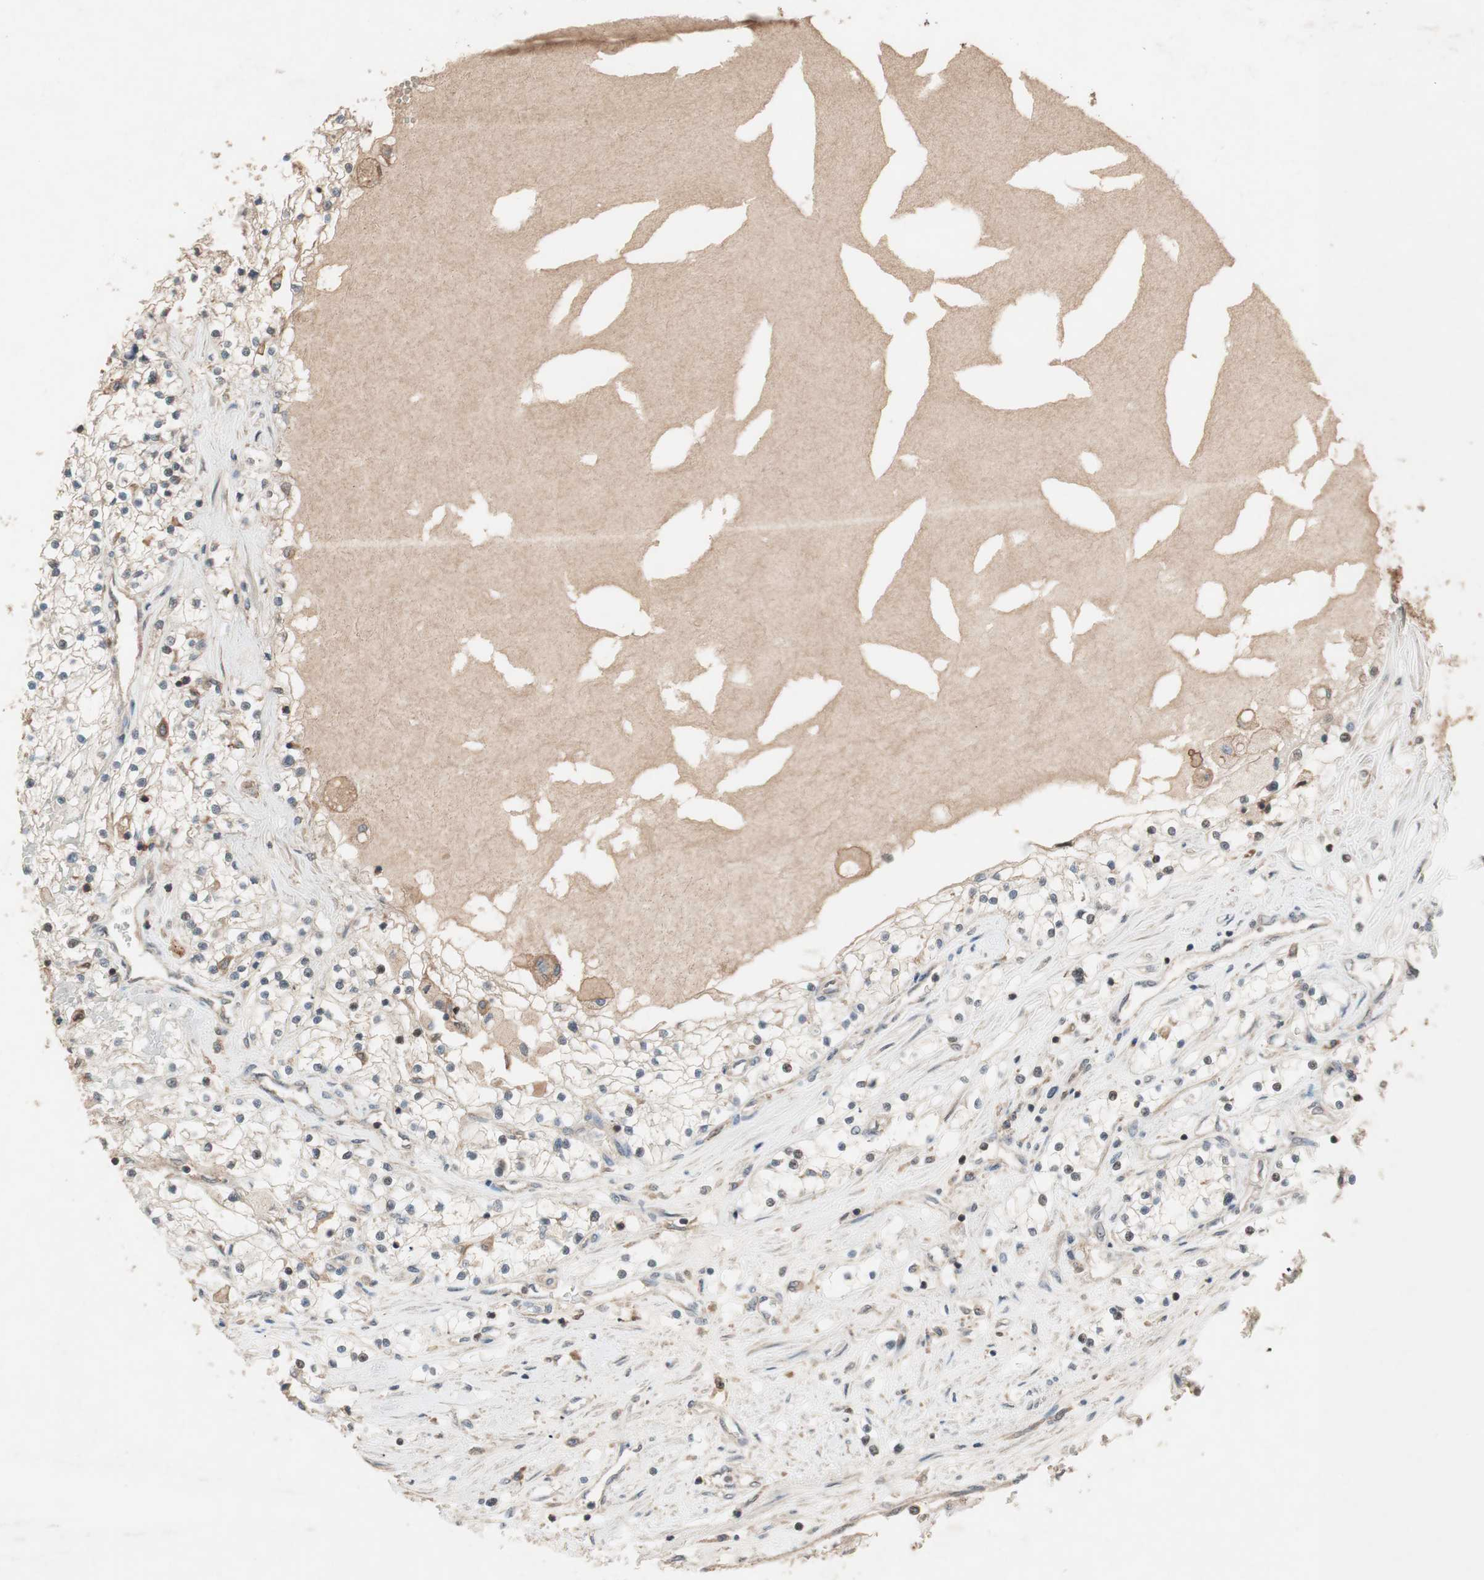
{"staining": {"intensity": "weak", "quantity": "<25%", "location": "cytoplasmic/membranous"}, "tissue": "renal cancer", "cell_type": "Tumor cells", "image_type": "cancer", "snomed": [{"axis": "morphology", "description": "Adenocarcinoma, NOS"}, {"axis": "topography", "description": "Kidney"}], "caption": "Tumor cells show no significant staining in renal adenocarcinoma.", "gene": "GART", "patient": {"sex": "male", "age": 68}}